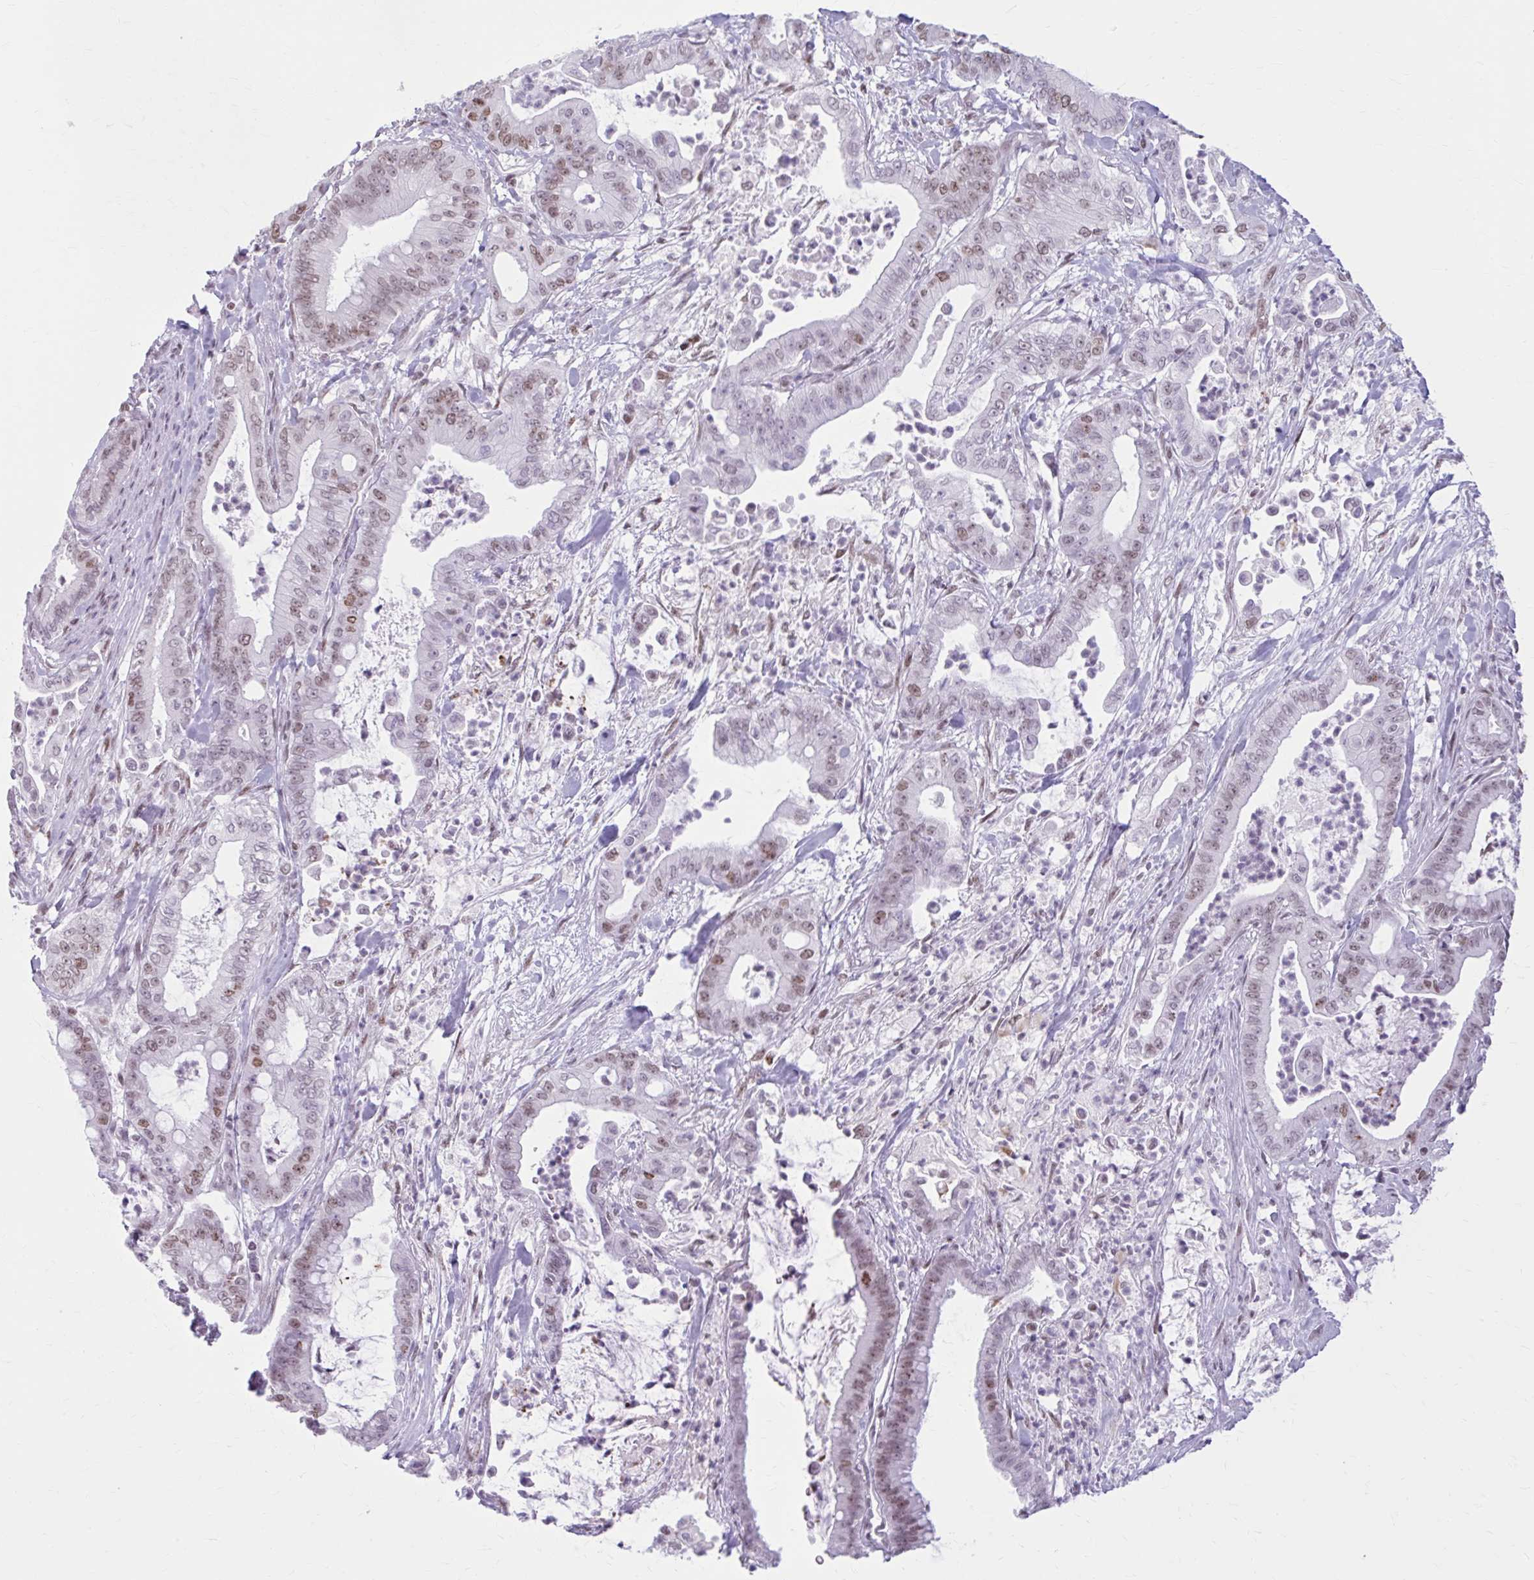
{"staining": {"intensity": "moderate", "quantity": "25%-75%", "location": "nuclear"}, "tissue": "pancreatic cancer", "cell_type": "Tumor cells", "image_type": "cancer", "snomed": [{"axis": "morphology", "description": "Adenocarcinoma, NOS"}, {"axis": "topography", "description": "Pancreas"}], "caption": "Immunohistochemical staining of human pancreatic adenocarcinoma reveals moderate nuclear protein expression in about 25%-75% of tumor cells.", "gene": "PABIR1", "patient": {"sex": "male", "age": 71}}